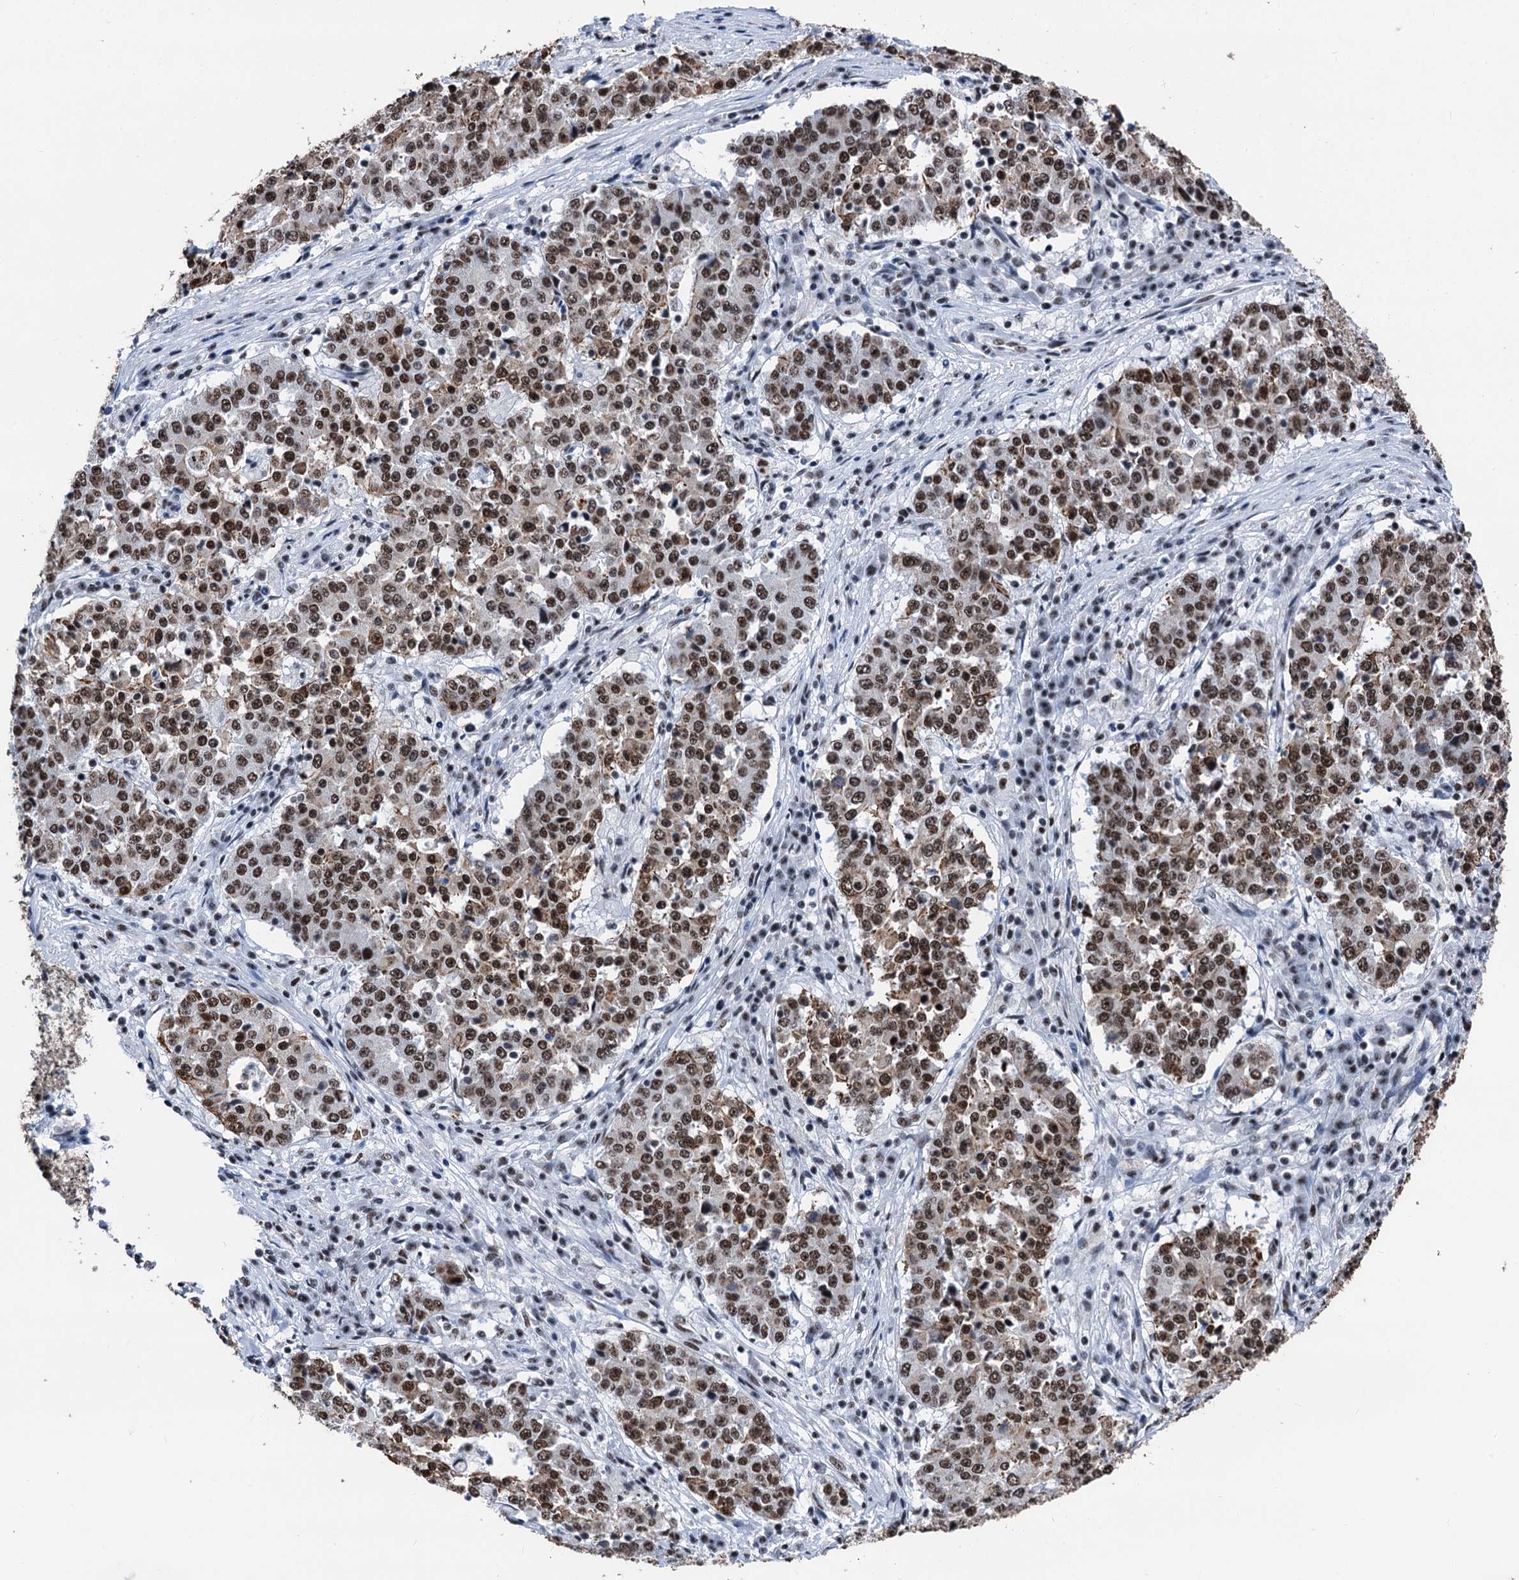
{"staining": {"intensity": "moderate", "quantity": ">75%", "location": "nuclear"}, "tissue": "stomach cancer", "cell_type": "Tumor cells", "image_type": "cancer", "snomed": [{"axis": "morphology", "description": "Adenocarcinoma, NOS"}, {"axis": "topography", "description": "Stomach"}], "caption": "Stomach cancer stained with DAB (3,3'-diaminobenzidine) immunohistochemistry shows medium levels of moderate nuclear staining in approximately >75% of tumor cells.", "gene": "DDX23", "patient": {"sex": "male", "age": 59}}